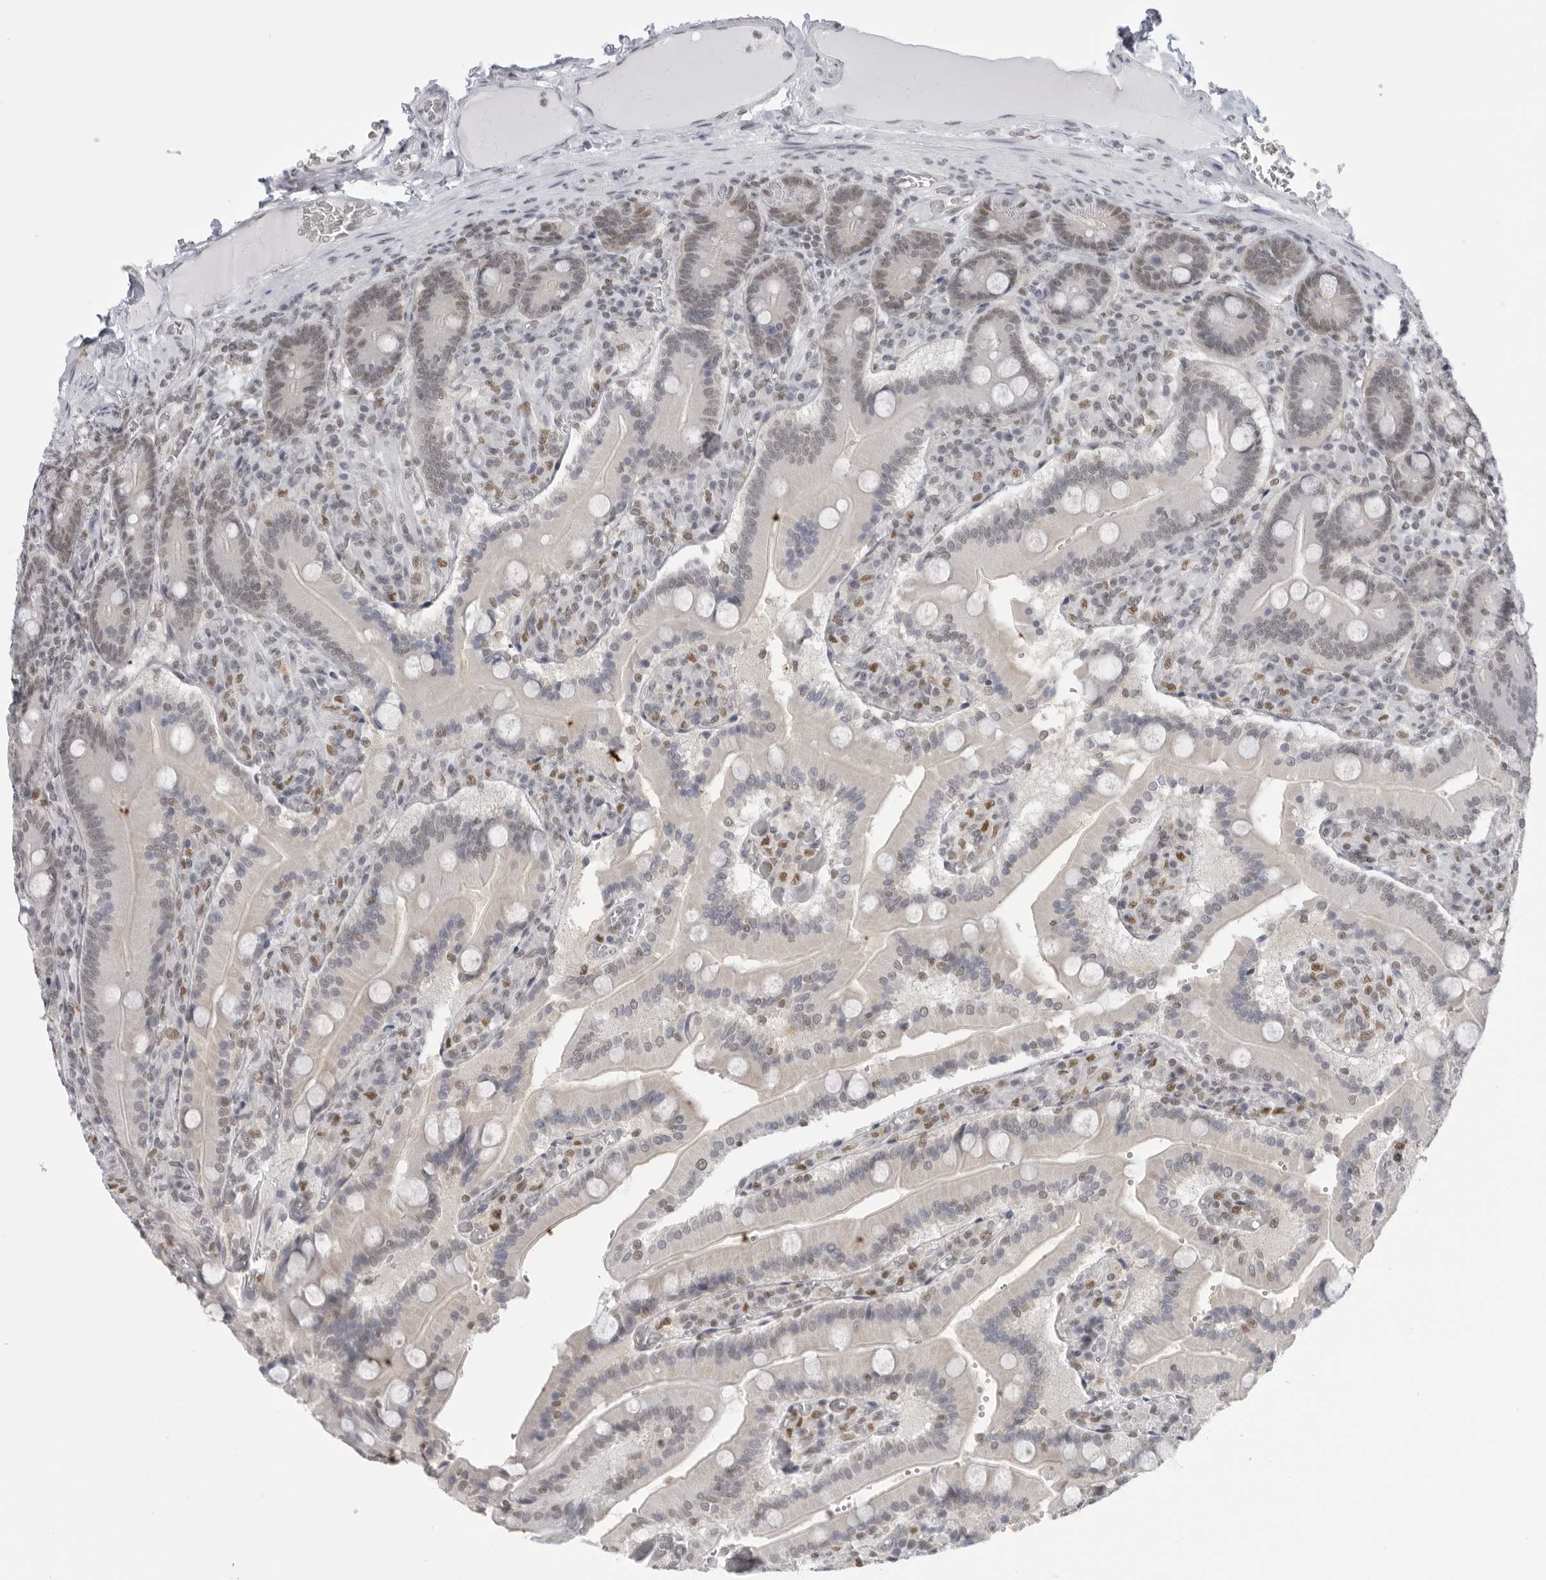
{"staining": {"intensity": "moderate", "quantity": "25%-75%", "location": "nuclear"}, "tissue": "duodenum", "cell_type": "Glandular cells", "image_type": "normal", "snomed": [{"axis": "morphology", "description": "Normal tissue, NOS"}, {"axis": "topography", "description": "Duodenum"}], "caption": "This image shows immunohistochemistry staining of benign duodenum, with medium moderate nuclear expression in about 25%-75% of glandular cells.", "gene": "RPA2", "patient": {"sex": "female", "age": 62}}